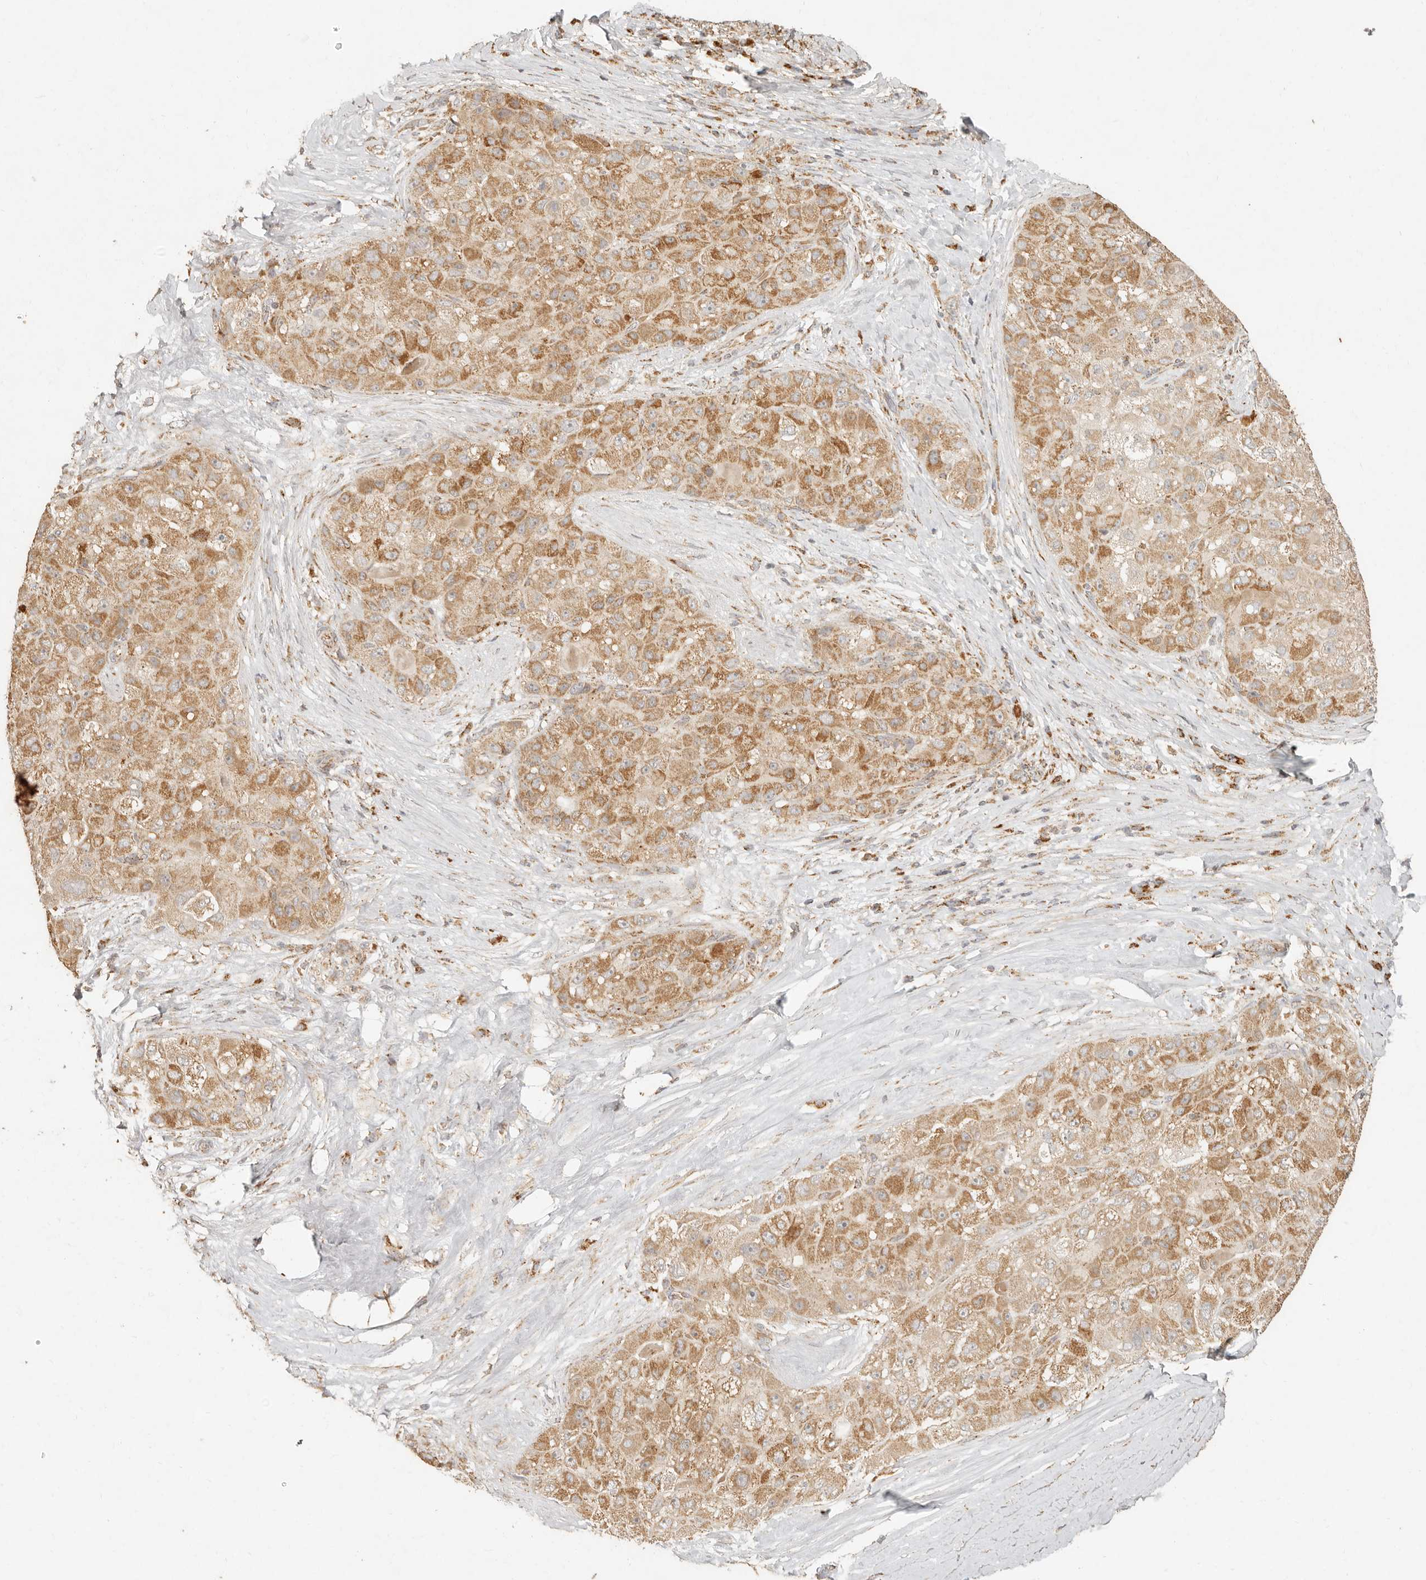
{"staining": {"intensity": "moderate", "quantity": ">75%", "location": "cytoplasmic/membranous"}, "tissue": "liver cancer", "cell_type": "Tumor cells", "image_type": "cancer", "snomed": [{"axis": "morphology", "description": "Carcinoma, Hepatocellular, NOS"}, {"axis": "topography", "description": "Liver"}], "caption": "Liver cancer was stained to show a protein in brown. There is medium levels of moderate cytoplasmic/membranous expression in about >75% of tumor cells. (DAB (3,3'-diaminobenzidine) IHC with brightfield microscopy, high magnification).", "gene": "MRPL55", "patient": {"sex": "male", "age": 80}}